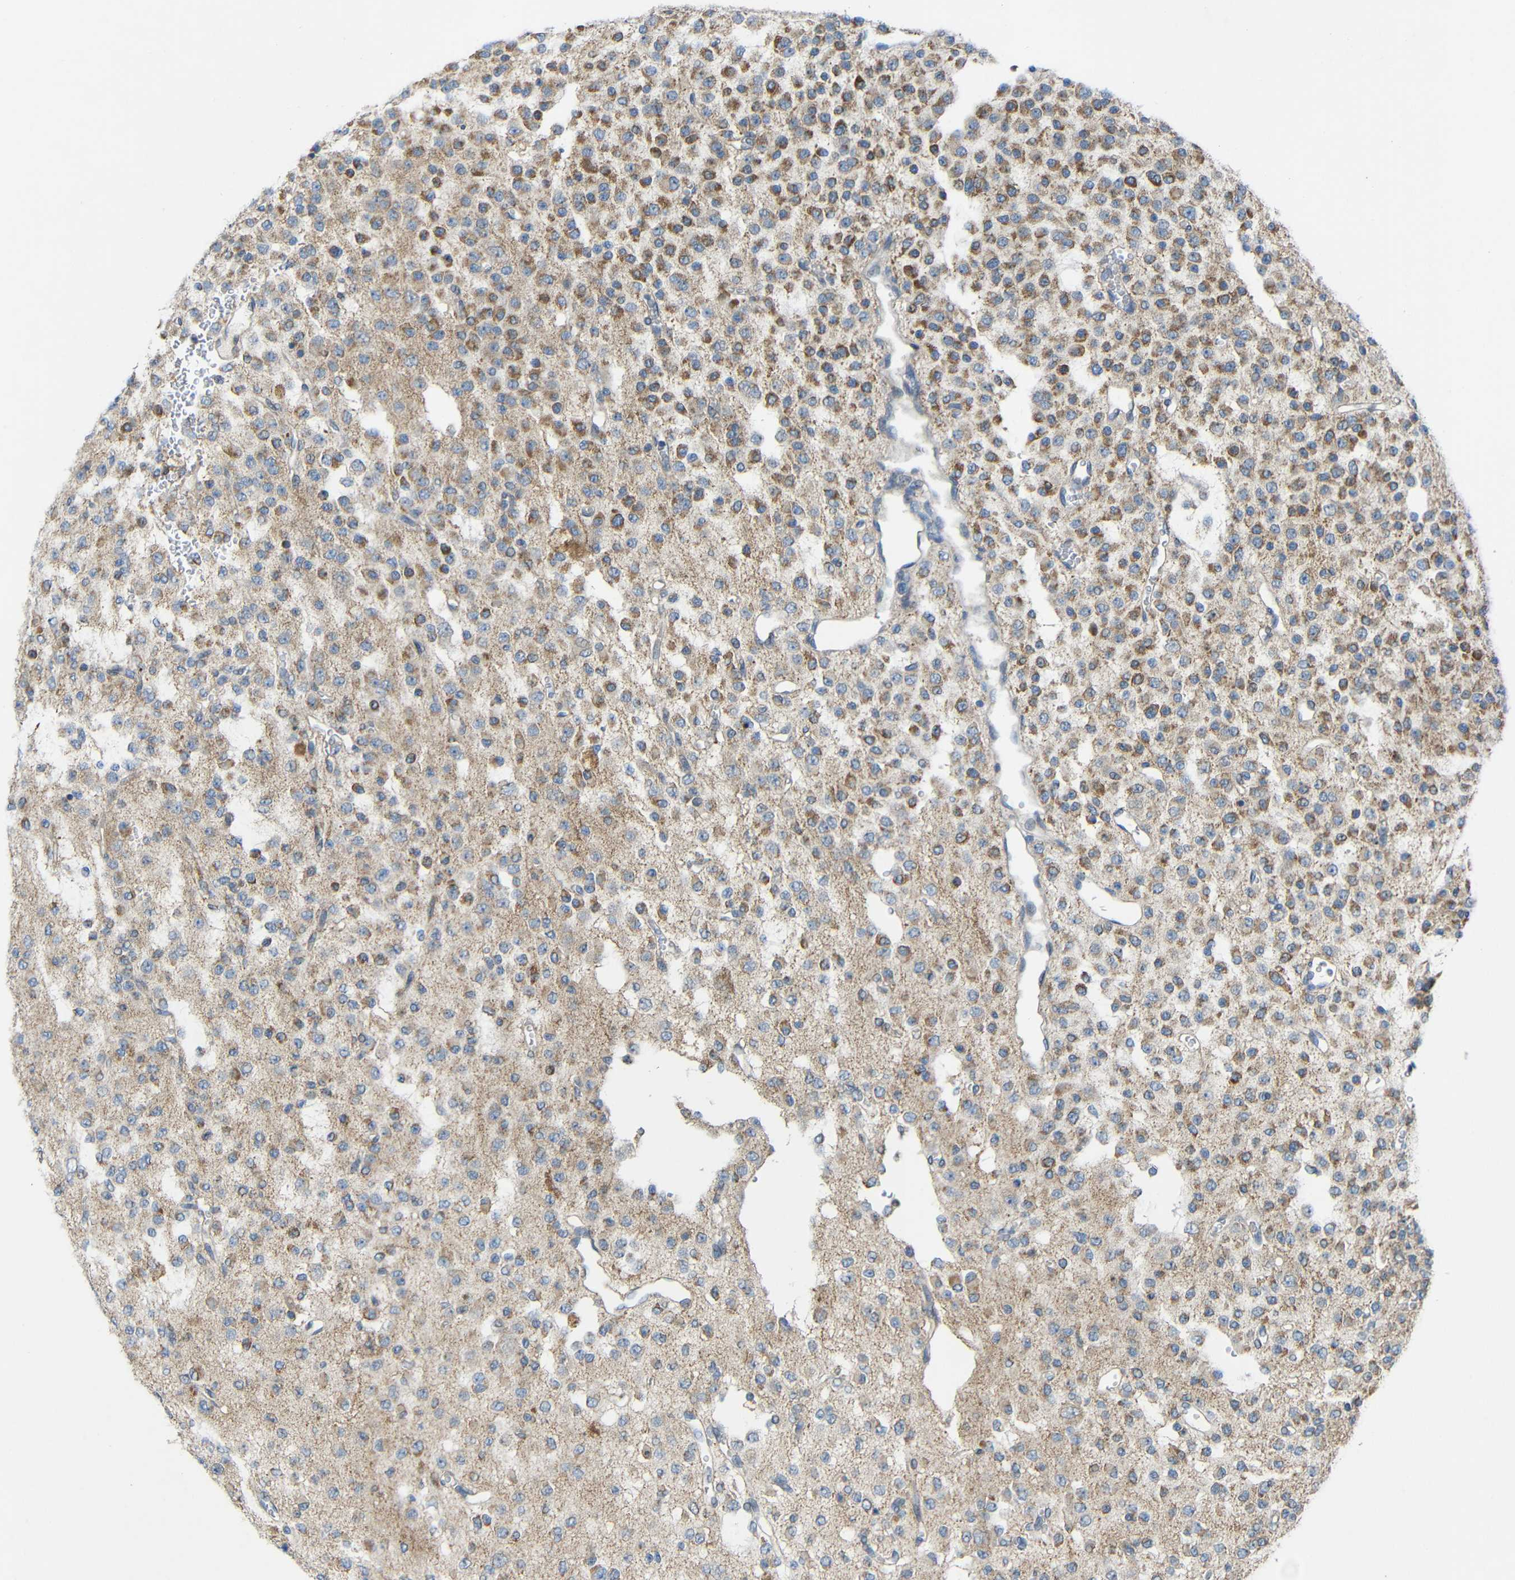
{"staining": {"intensity": "moderate", "quantity": "25%-75%", "location": "cytoplasmic/membranous"}, "tissue": "glioma", "cell_type": "Tumor cells", "image_type": "cancer", "snomed": [{"axis": "morphology", "description": "Glioma, malignant, Low grade"}, {"axis": "topography", "description": "Brain"}], "caption": "Approximately 25%-75% of tumor cells in human glioma exhibit moderate cytoplasmic/membranous protein expression as visualized by brown immunohistochemical staining.", "gene": "TMEM25", "patient": {"sex": "male", "age": 38}}